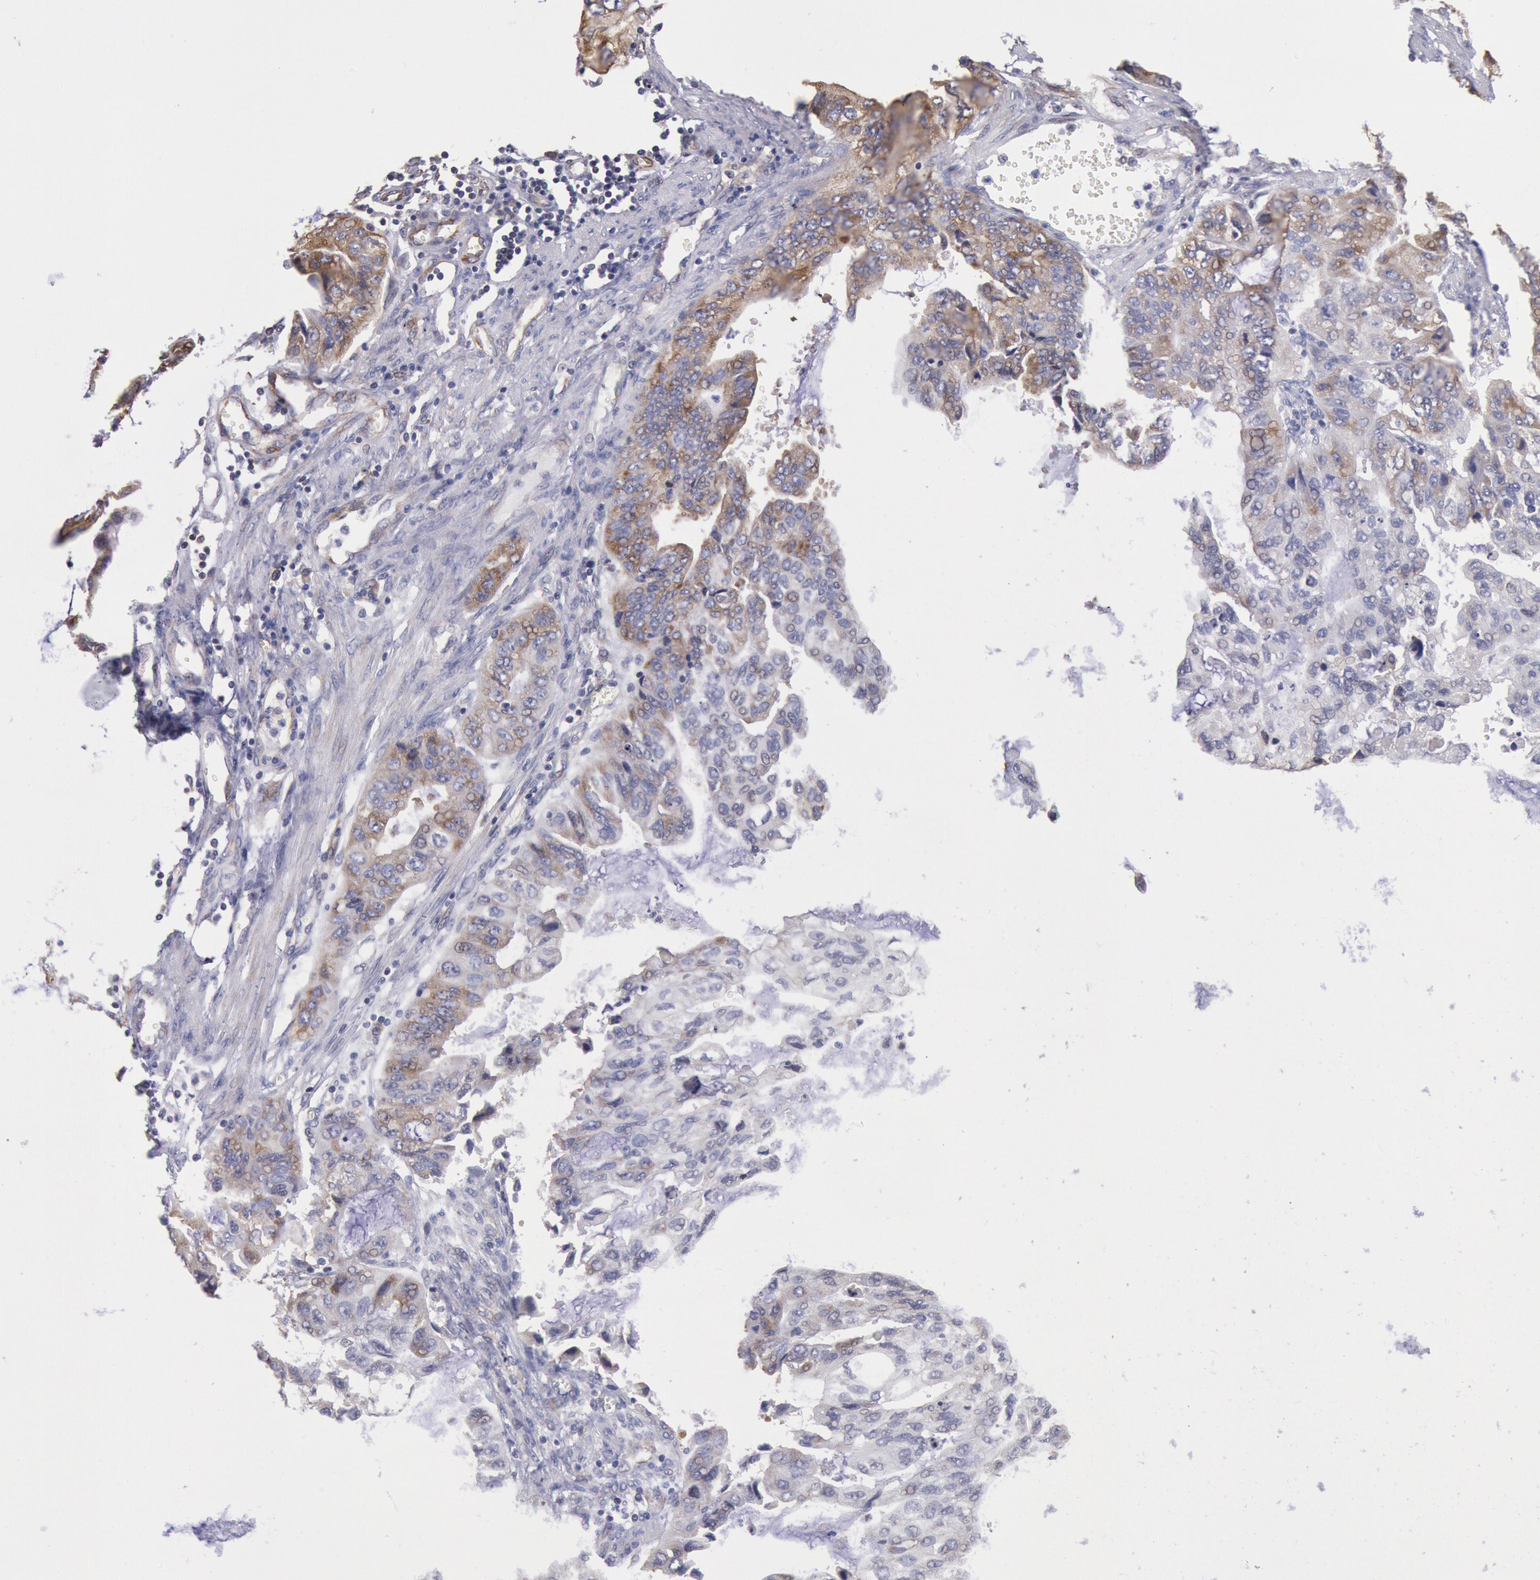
{"staining": {"intensity": "moderate", "quantity": ">75%", "location": "cytoplasmic/membranous"}, "tissue": "stomach cancer", "cell_type": "Tumor cells", "image_type": "cancer", "snomed": [{"axis": "morphology", "description": "Adenocarcinoma, NOS"}, {"axis": "topography", "description": "Stomach, upper"}], "caption": "Immunohistochemistry (DAB (3,3'-diaminobenzidine)) staining of adenocarcinoma (stomach) displays moderate cytoplasmic/membranous protein positivity in about >75% of tumor cells. The protein of interest is stained brown, and the nuclei are stained in blue (DAB IHC with brightfield microscopy, high magnification).", "gene": "DRG1", "patient": {"sex": "female", "age": 52}}